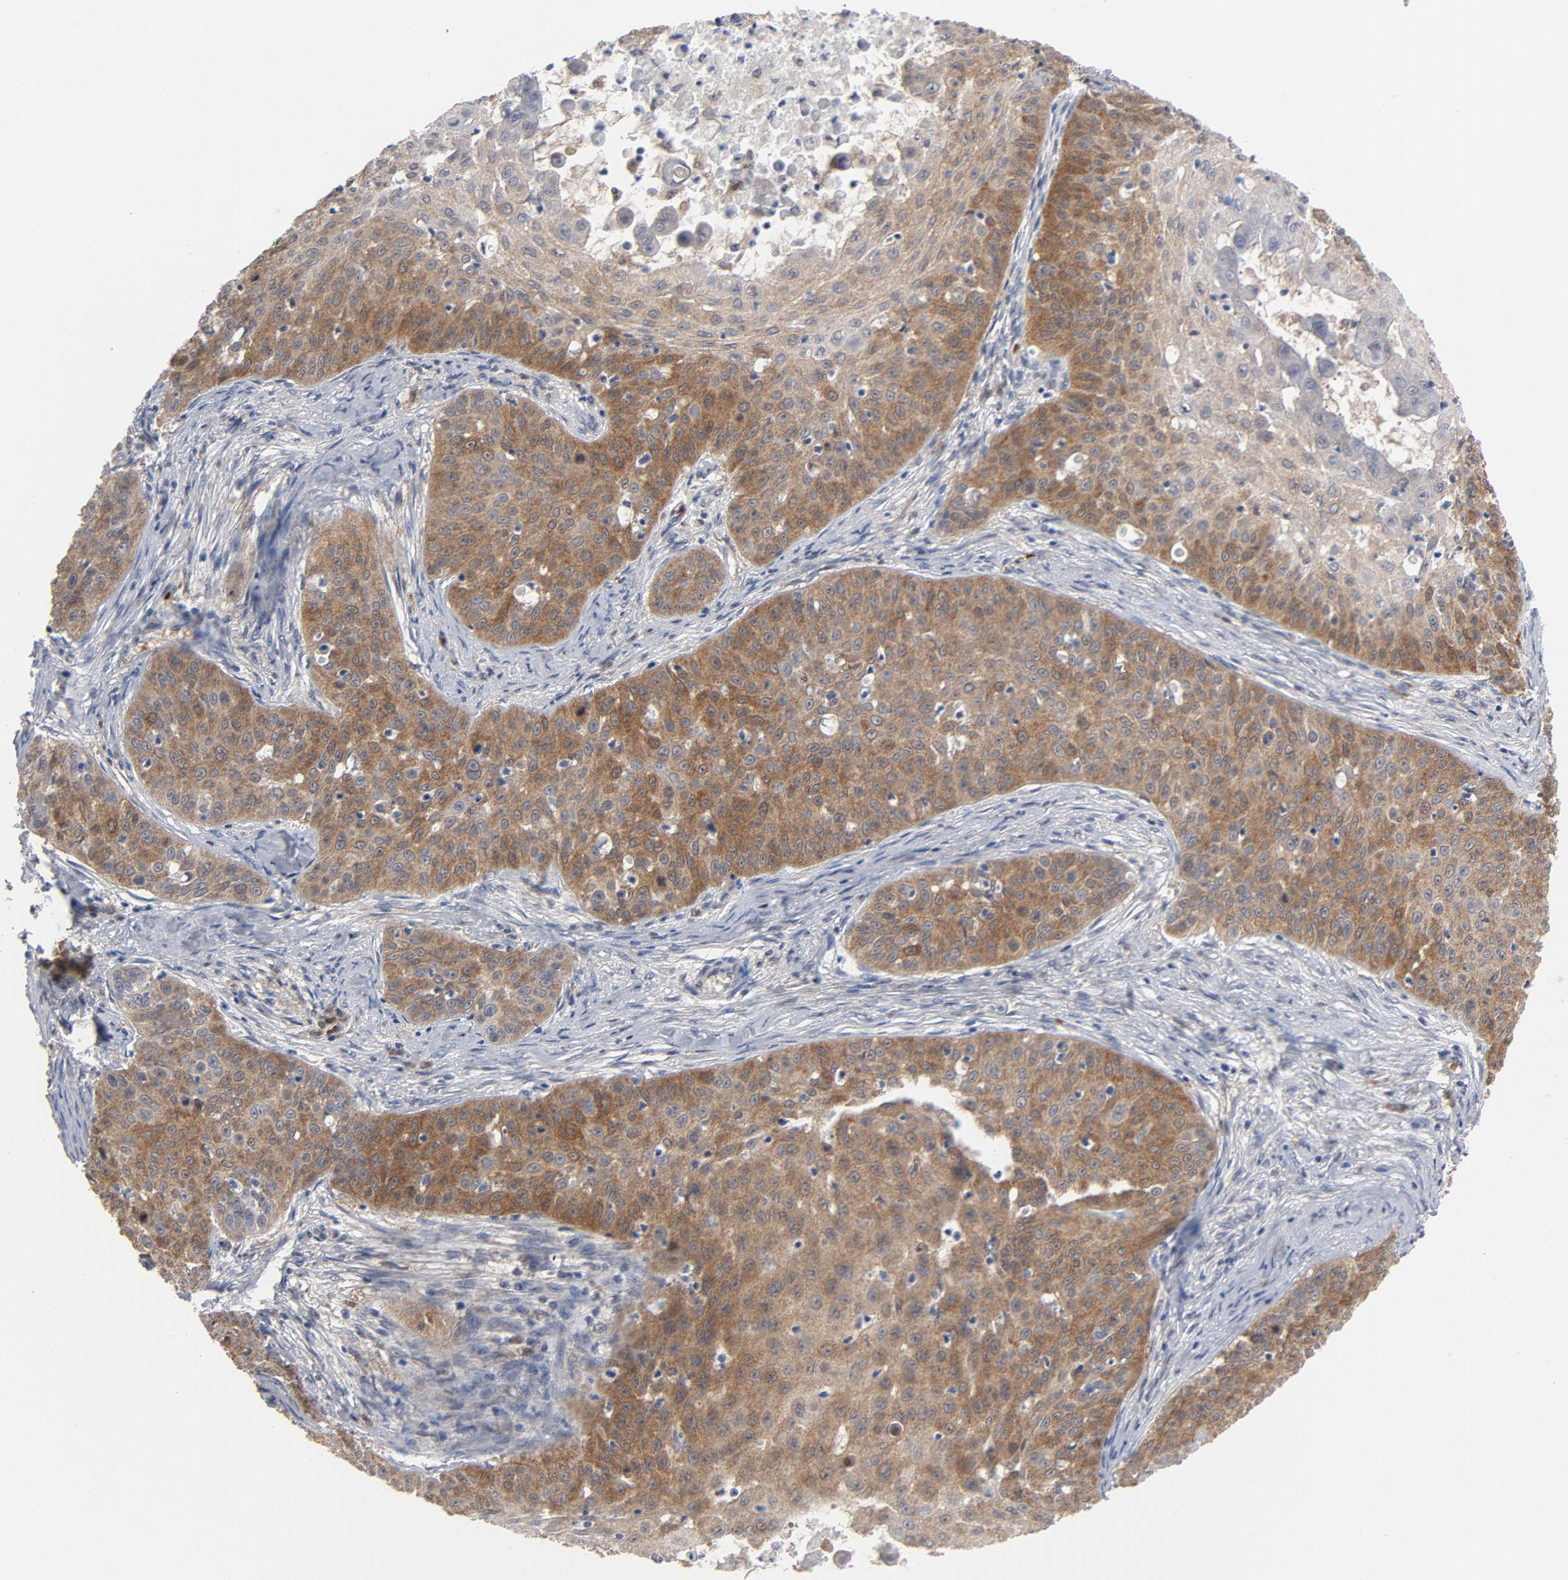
{"staining": {"intensity": "moderate", "quantity": ">75%", "location": "cytoplasmic/membranous"}, "tissue": "skin cancer", "cell_type": "Tumor cells", "image_type": "cancer", "snomed": [{"axis": "morphology", "description": "Squamous cell carcinoma, NOS"}, {"axis": "topography", "description": "Skin"}], "caption": "Squamous cell carcinoma (skin) stained for a protein (brown) shows moderate cytoplasmic/membranous positive expression in about >75% of tumor cells.", "gene": "PRDX1", "patient": {"sex": "male", "age": 82}}